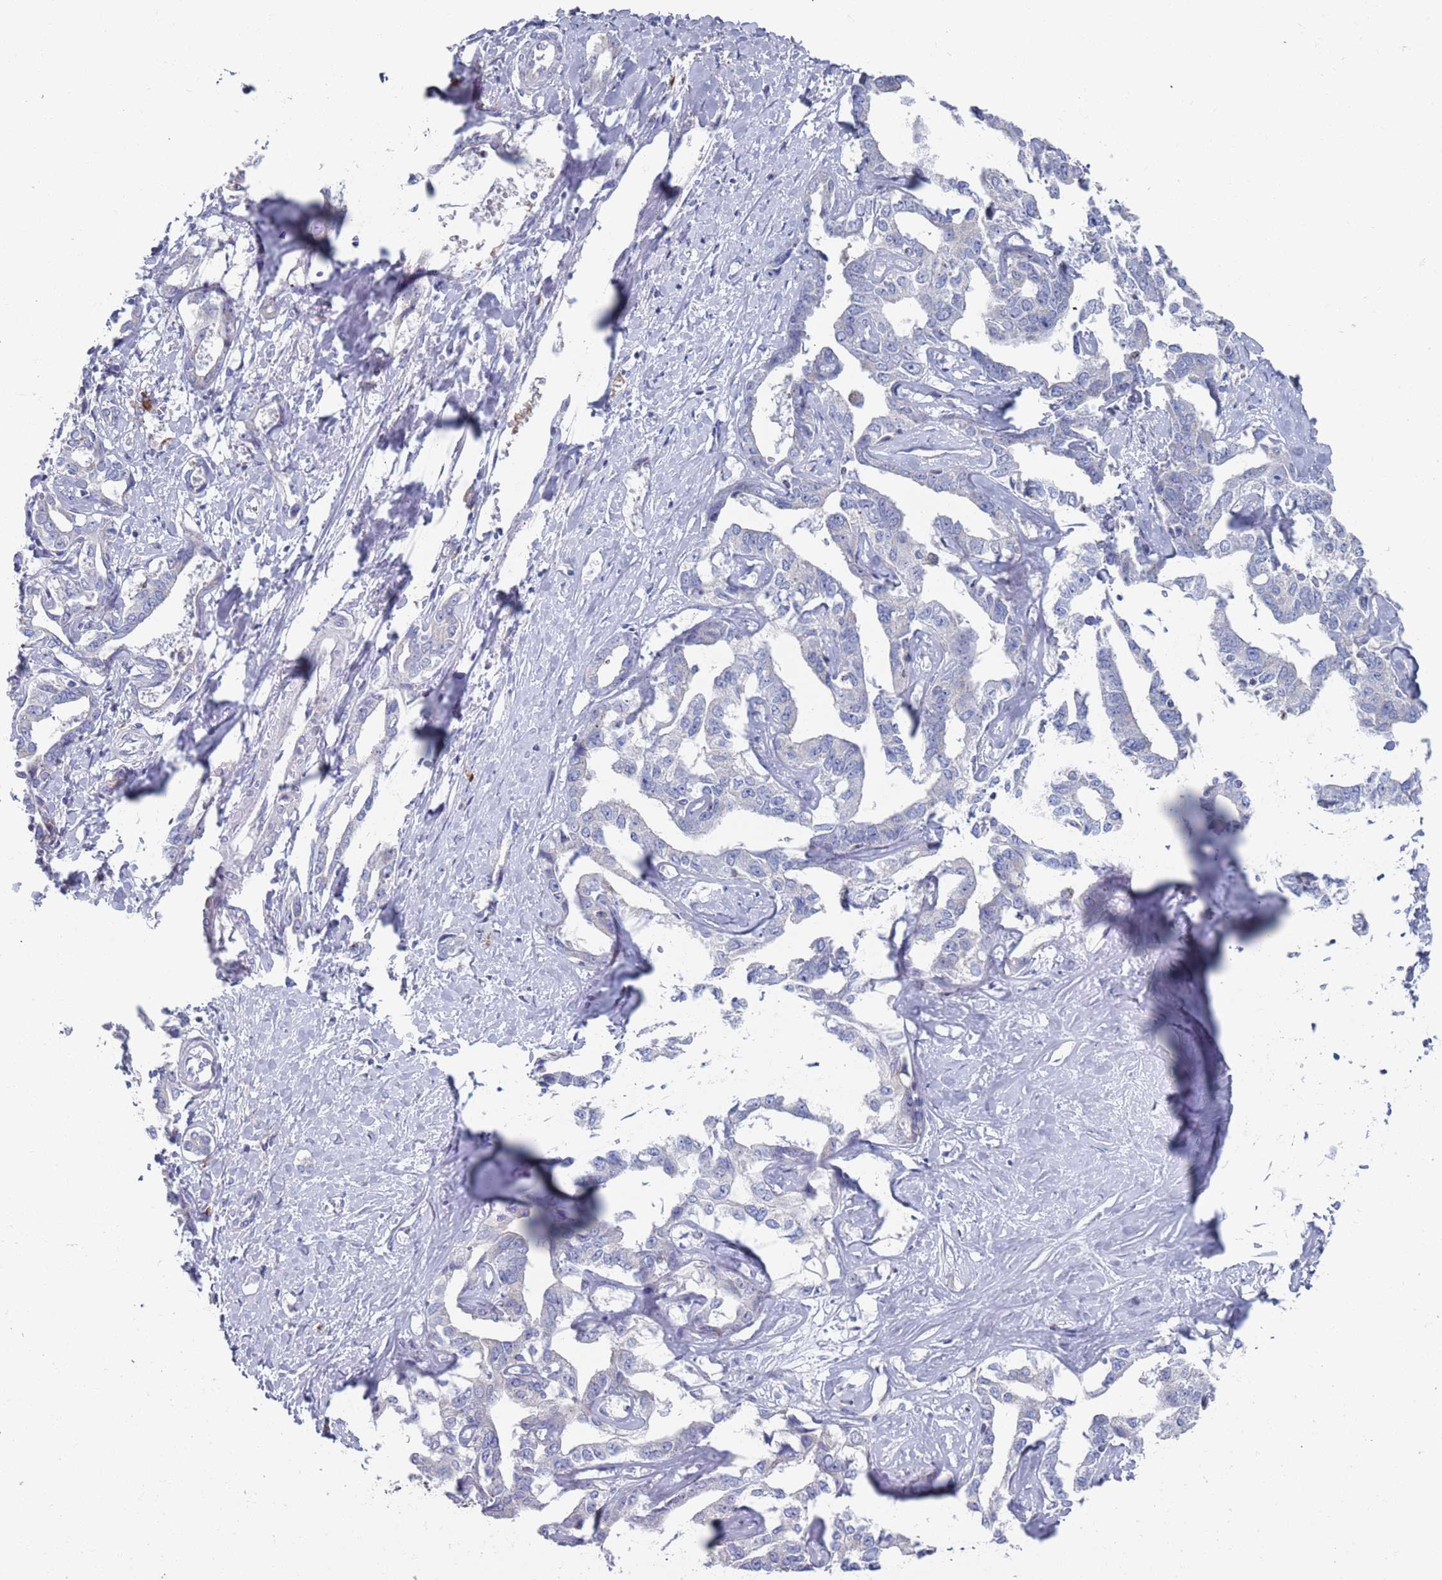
{"staining": {"intensity": "negative", "quantity": "none", "location": "none"}, "tissue": "liver cancer", "cell_type": "Tumor cells", "image_type": "cancer", "snomed": [{"axis": "morphology", "description": "Cholangiocarcinoma"}, {"axis": "topography", "description": "Liver"}], "caption": "Tumor cells show no significant staining in cholangiocarcinoma (liver). The staining was performed using DAB (3,3'-diaminobenzidine) to visualize the protein expression in brown, while the nuclei were stained in blue with hematoxylin (Magnification: 20x).", "gene": "MAT1A", "patient": {"sex": "male", "age": 59}}